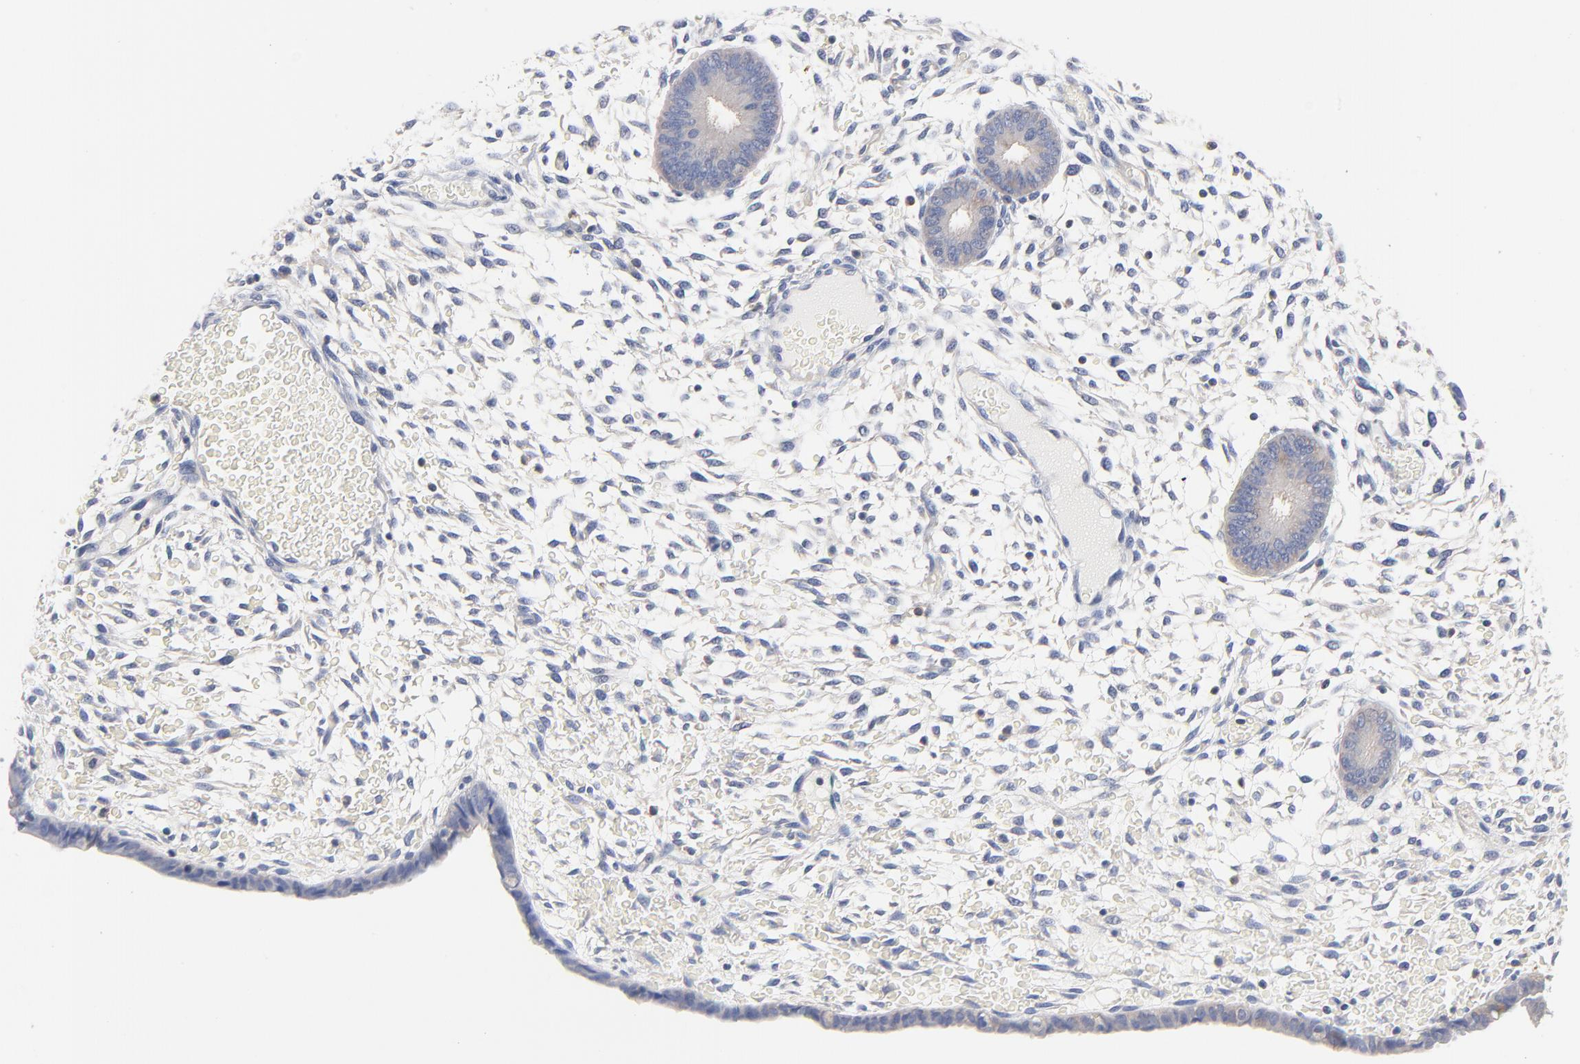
{"staining": {"intensity": "weak", "quantity": "<25%", "location": "cytoplasmic/membranous"}, "tissue": "endometrium", "cell_type": "Cells in endometrial stroma", "image_type": "normal", "snomed": [{"axis": "morphology", "description": "Normal tissue, NOS"}, {"axis": "topography", "description": "Endometrium"}], "caption": "Cells in endometrial stroma show no significant staining in unremarkable endometrium. The staining is performed using DAB brown chromogen with nuclei counter-stained in using hematoxylin.", "gene": "CAB39L", "patient": {"sex": "female", "age": 42}}